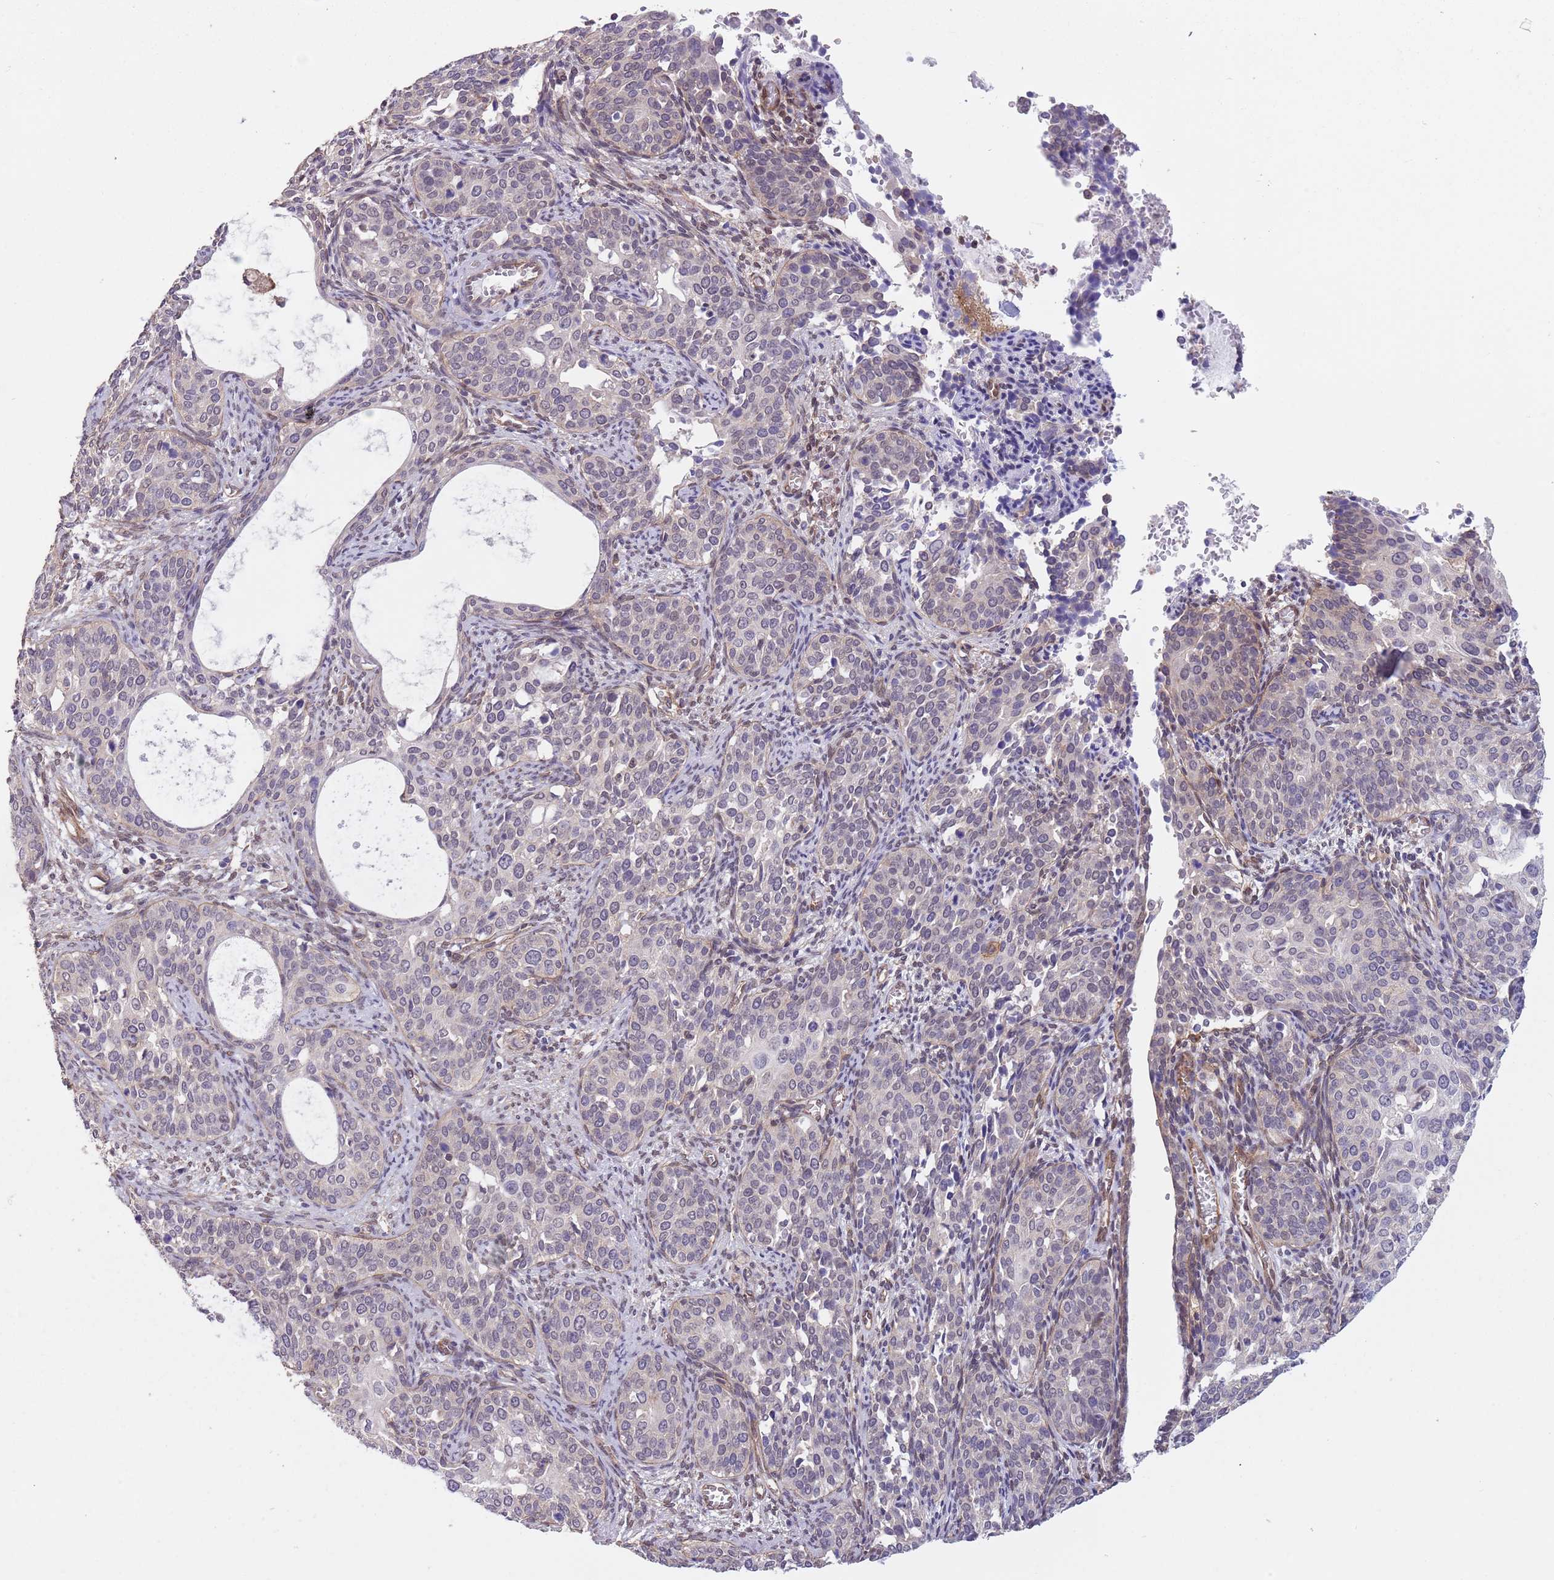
{"staining": {"intensity": "negative", "quantity": "none", "location": "none"}, "tissue": "cervical cancer", "cell_type": "Tumor cells", "image_type": "cancer", "snomed": [{"axis": "morphology", "description": "Squamous cell carcinoma, NOS"}, {"axis": "topography", "description": "Cervix"}], "caption": "Cervical squamous cell carcinoma was stained to show a protein in brown. There is no significant staining in tumor cells.", "gene": "CREBZF", "patient": {"sex": "female", "age": 44}}